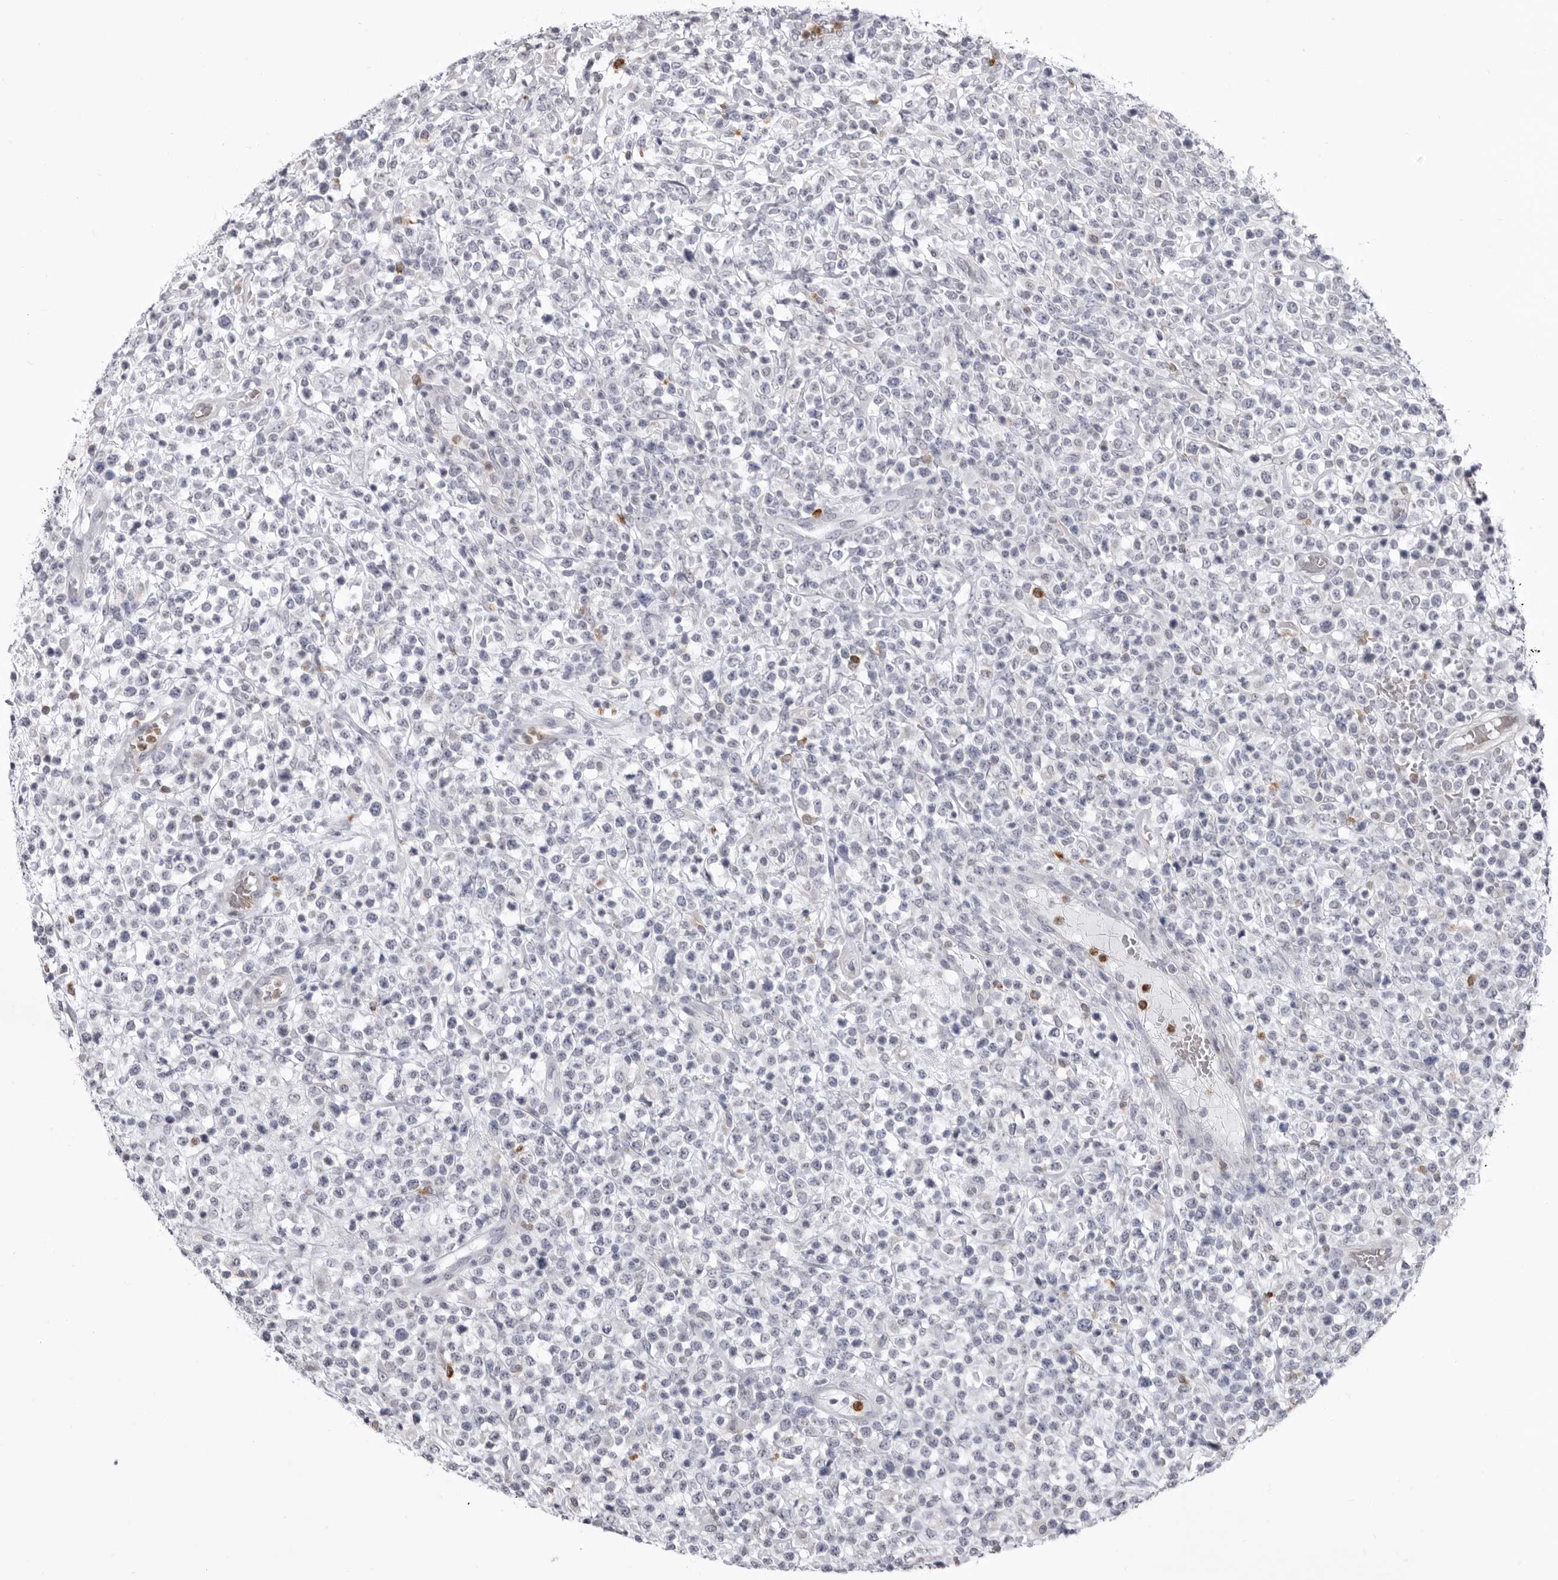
{"staining": {"intensity": "negative", "quantity": "none", "location": "none"}, "tissue": "lymphoma", "cell_type": "Tumor cells", "image_type": "cancer", "snomed": [{"axis": "morphology", "description": "Malignant lymphoma, non-Hodgkin's type, High grade"}, {"axis": "topography", "description": "Colon"}], "caption": "The histopathology image demonstrates no staining of tumor cells in lymphoma.", "gene": "STAP2", "patient": {"sex": "female", "age": 53}}